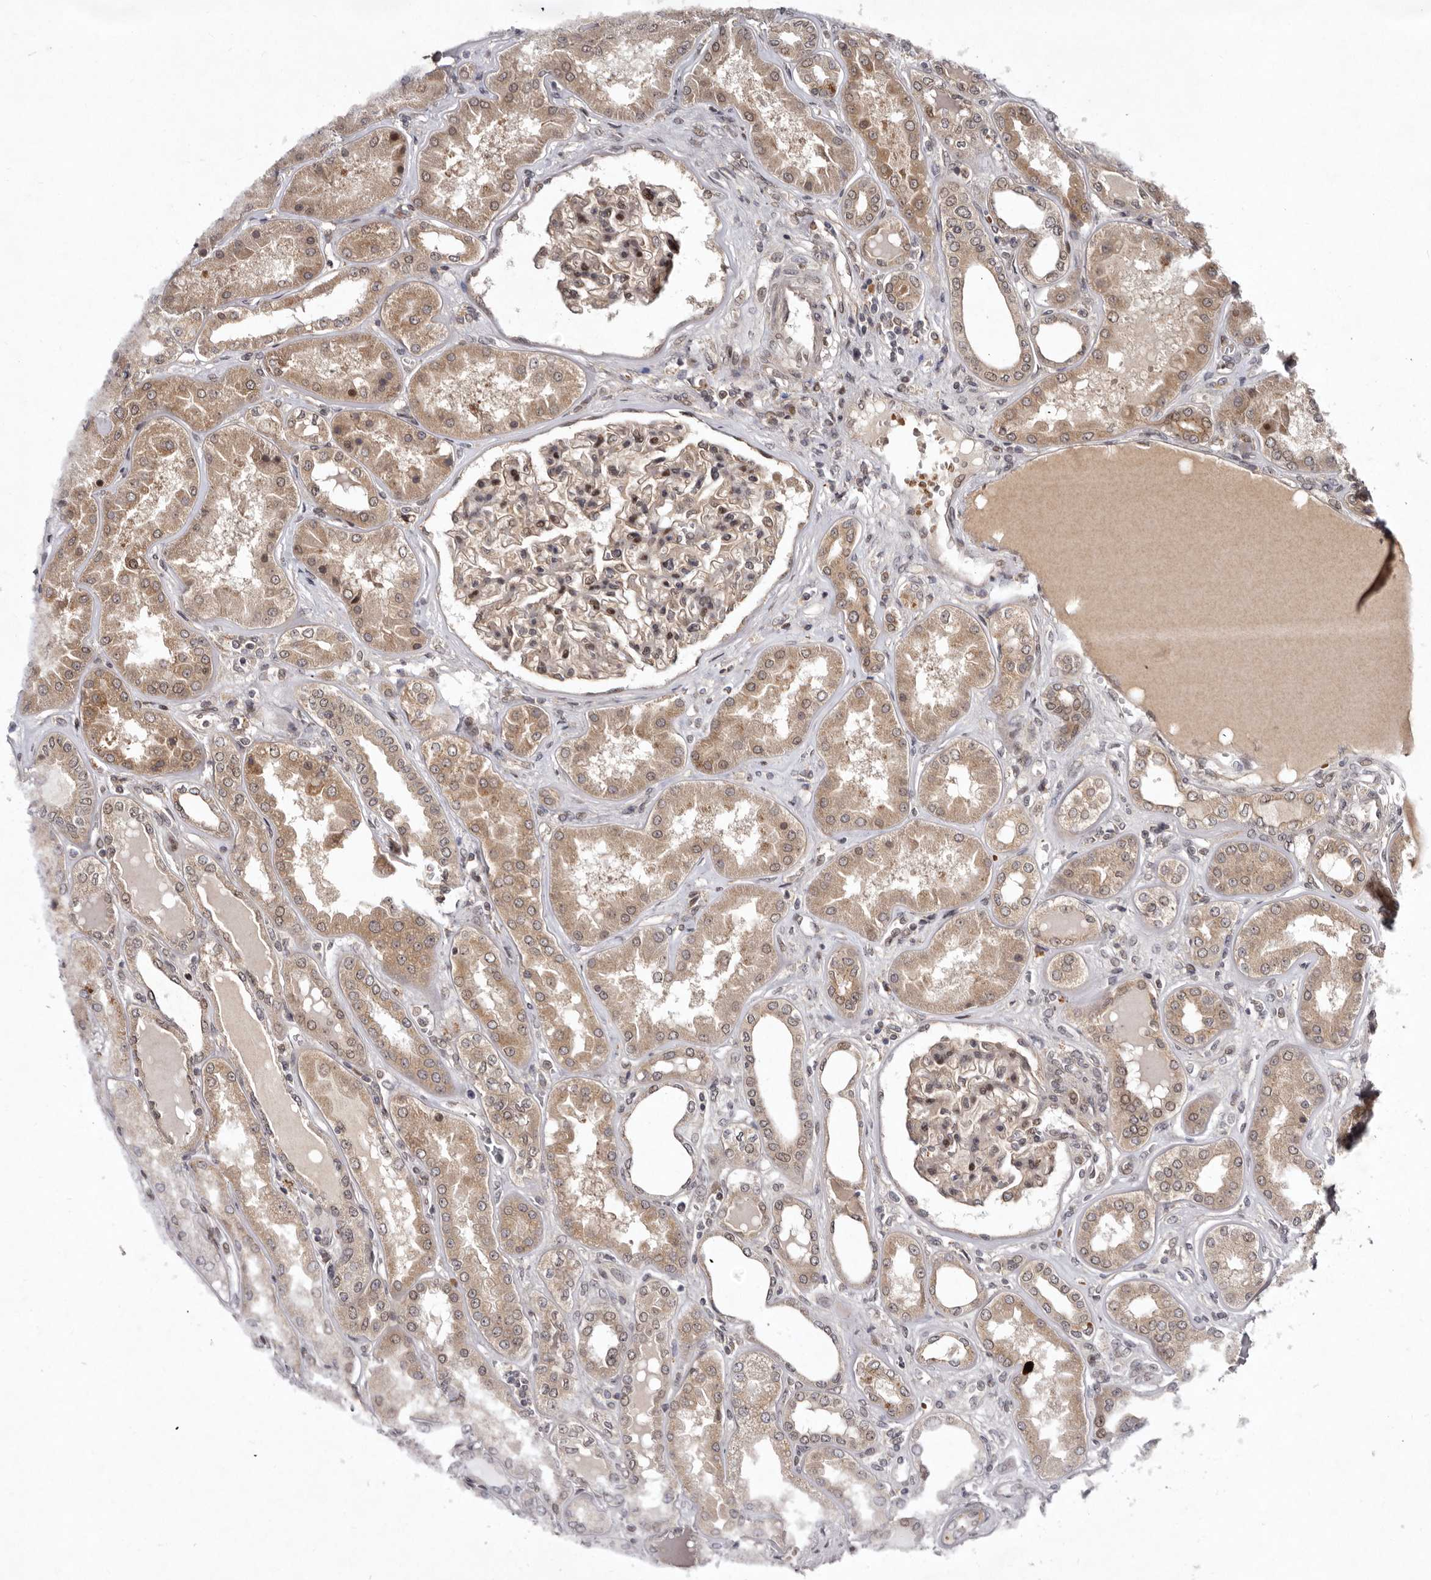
{"staining": {"intensity": "moderate", "quantity": "25%-75%", "location": "cytoplasmic/membranous,nuclear"}, "tissue": "kidney", "cell_type": "Cells in glomeruli", "image_type": "normal", "snomed": [{"axis": "morphology", "description": "Normal tissue, NOS"}, {"axis": "topography", "description": "Kidney"}], "caption": "Moderate cytoplasmic/membranous,nuclear protein expression is seen in approximately 25%-75% of cells in glomeruli in kidney.", "gene": "ABL1", "patient": {"sex": "female", "age": 56}}